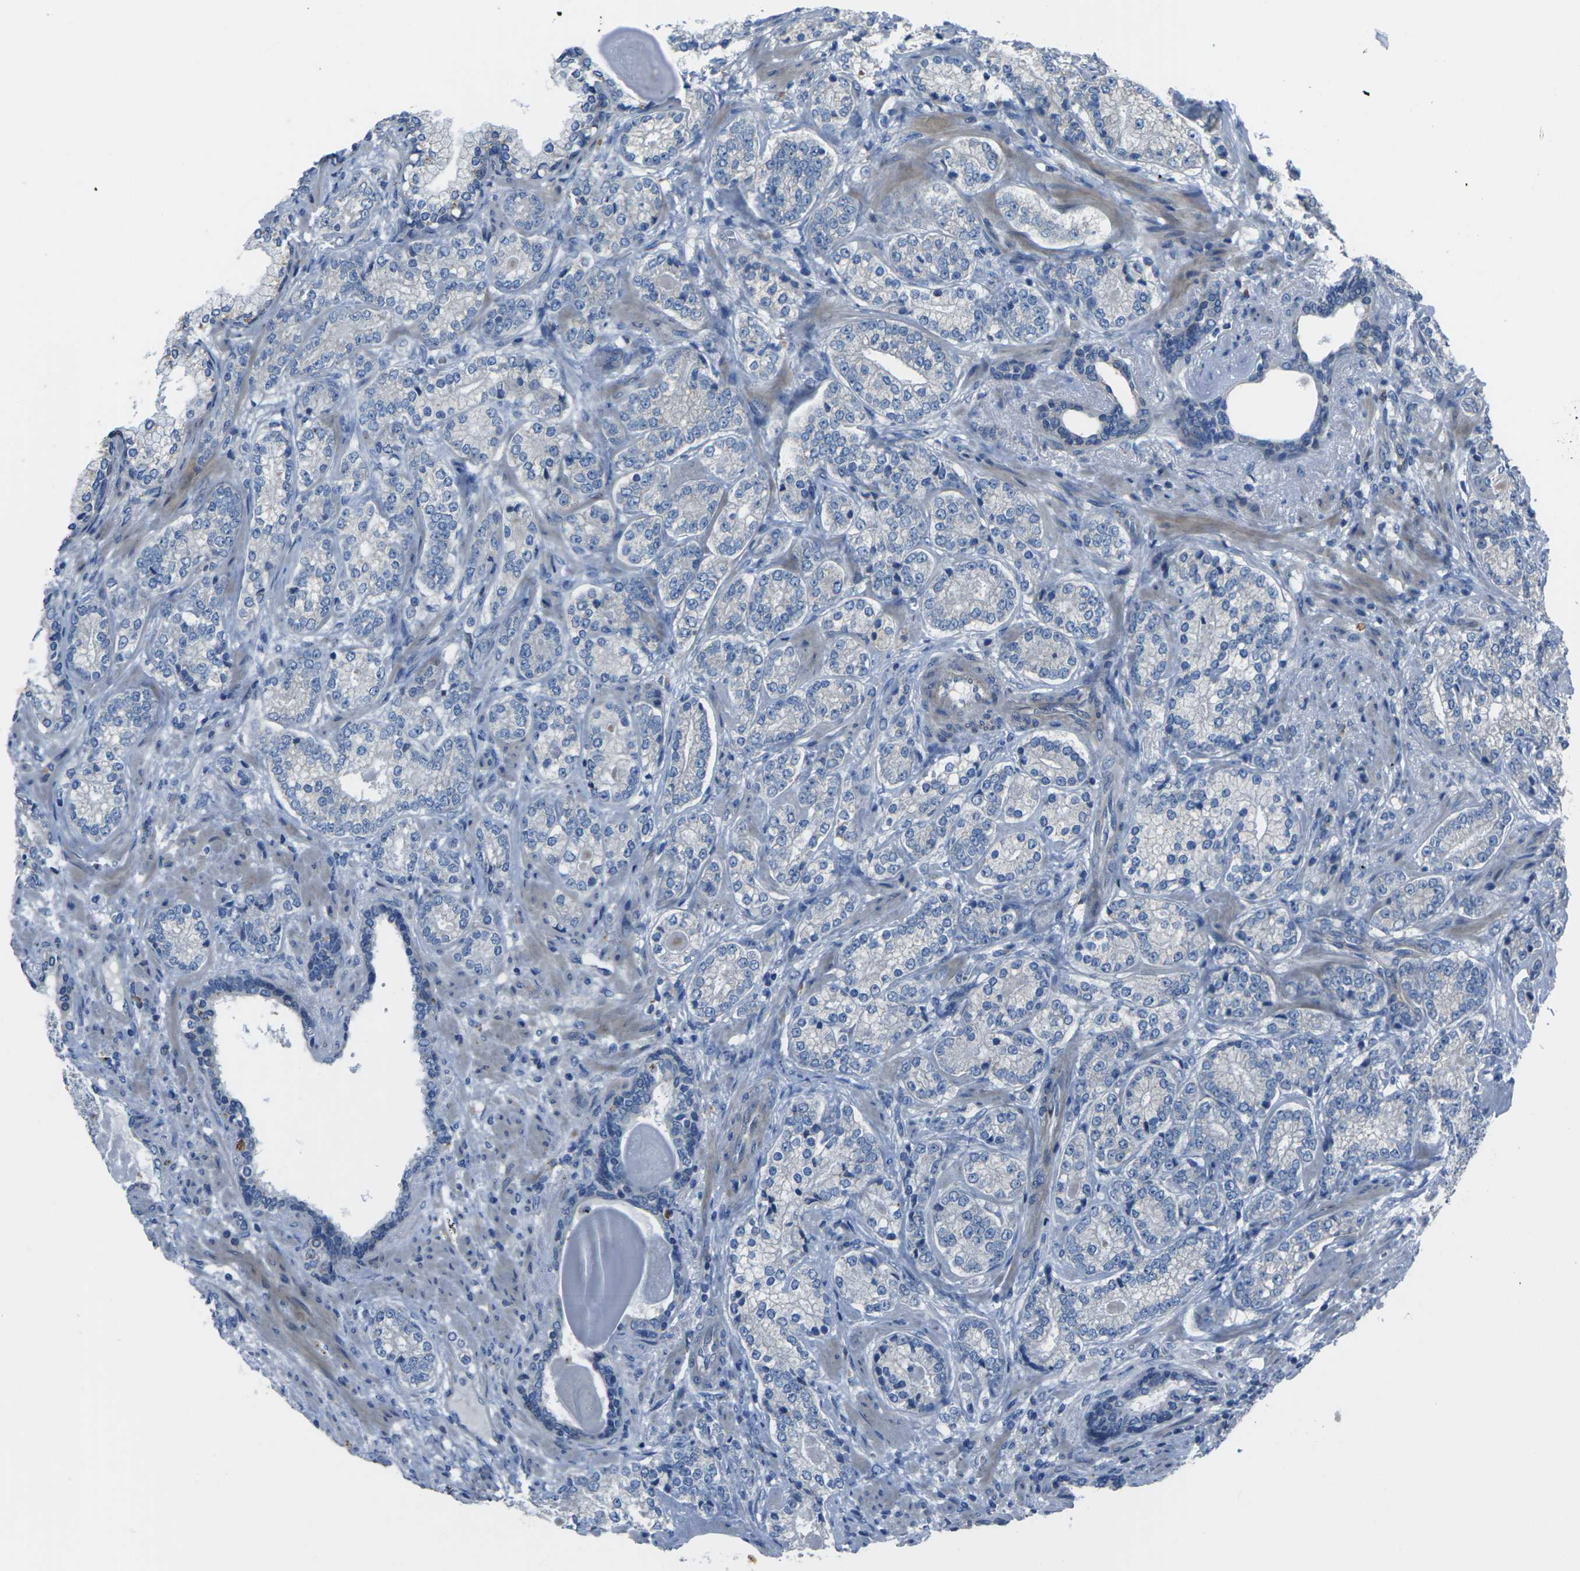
{"staining": {"intensity": "negative", "quantity": "none", "location": "none"}, "tissue": "prostate cancer", "cell_type": "Tumor cells", "image_type": "cancer", "snomed": [{"axis": "morphology", "description": "Adenocarcinoma, High grade"}, {"axis": "topography", "description": "Prostate"}], "caption": "Protein analysis of prostate high-grade adenocarcinoma demonstrates no significant positivity in tumor cells.", "gene": "EDNRA", "patient": {"sex": "male", "age": 61}}